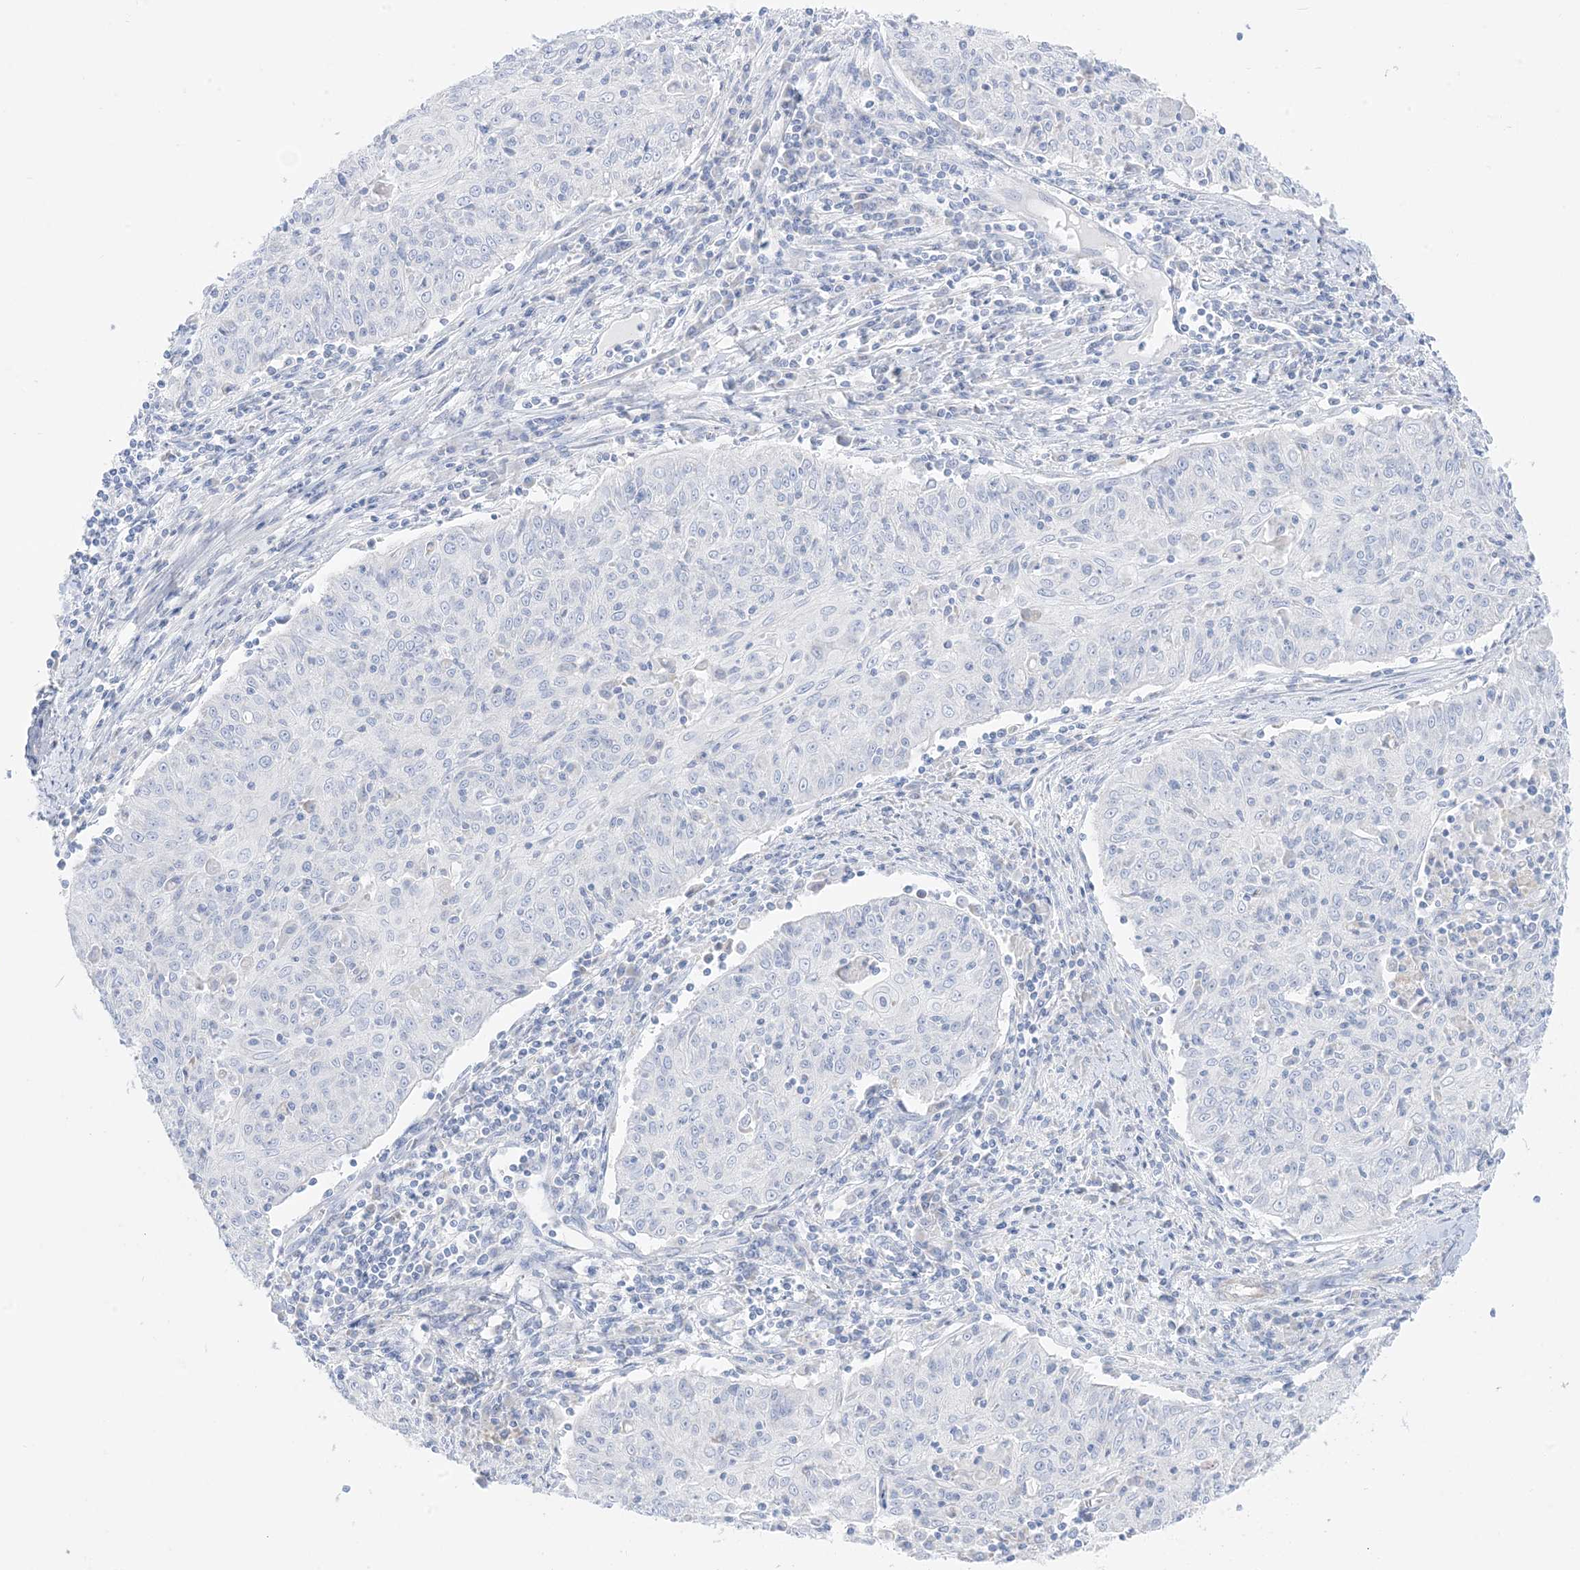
{"staining": {"intensity": "negative", "quantity": "none", "location": "none"}, "tissue": "cervical cancer", "cell_type": "Tumor cells", "image_type": "cancer", "snomed": [{"axis": "morphology", "description": "Squamous cell carcinoma, NOS"}, {"axis": "topography", "description": "Cervix"}], "caption": "This micrograph is of cervical cancer (squamous cell carcinoma) stained with IHC to label a protein in brown with the nuclei are counter-stained blue. There is no staining in tumor cells. (DAB IHC, high magnification).", "gene": "SLC26A3", "patient": {"sex": "female", "age": 48}}